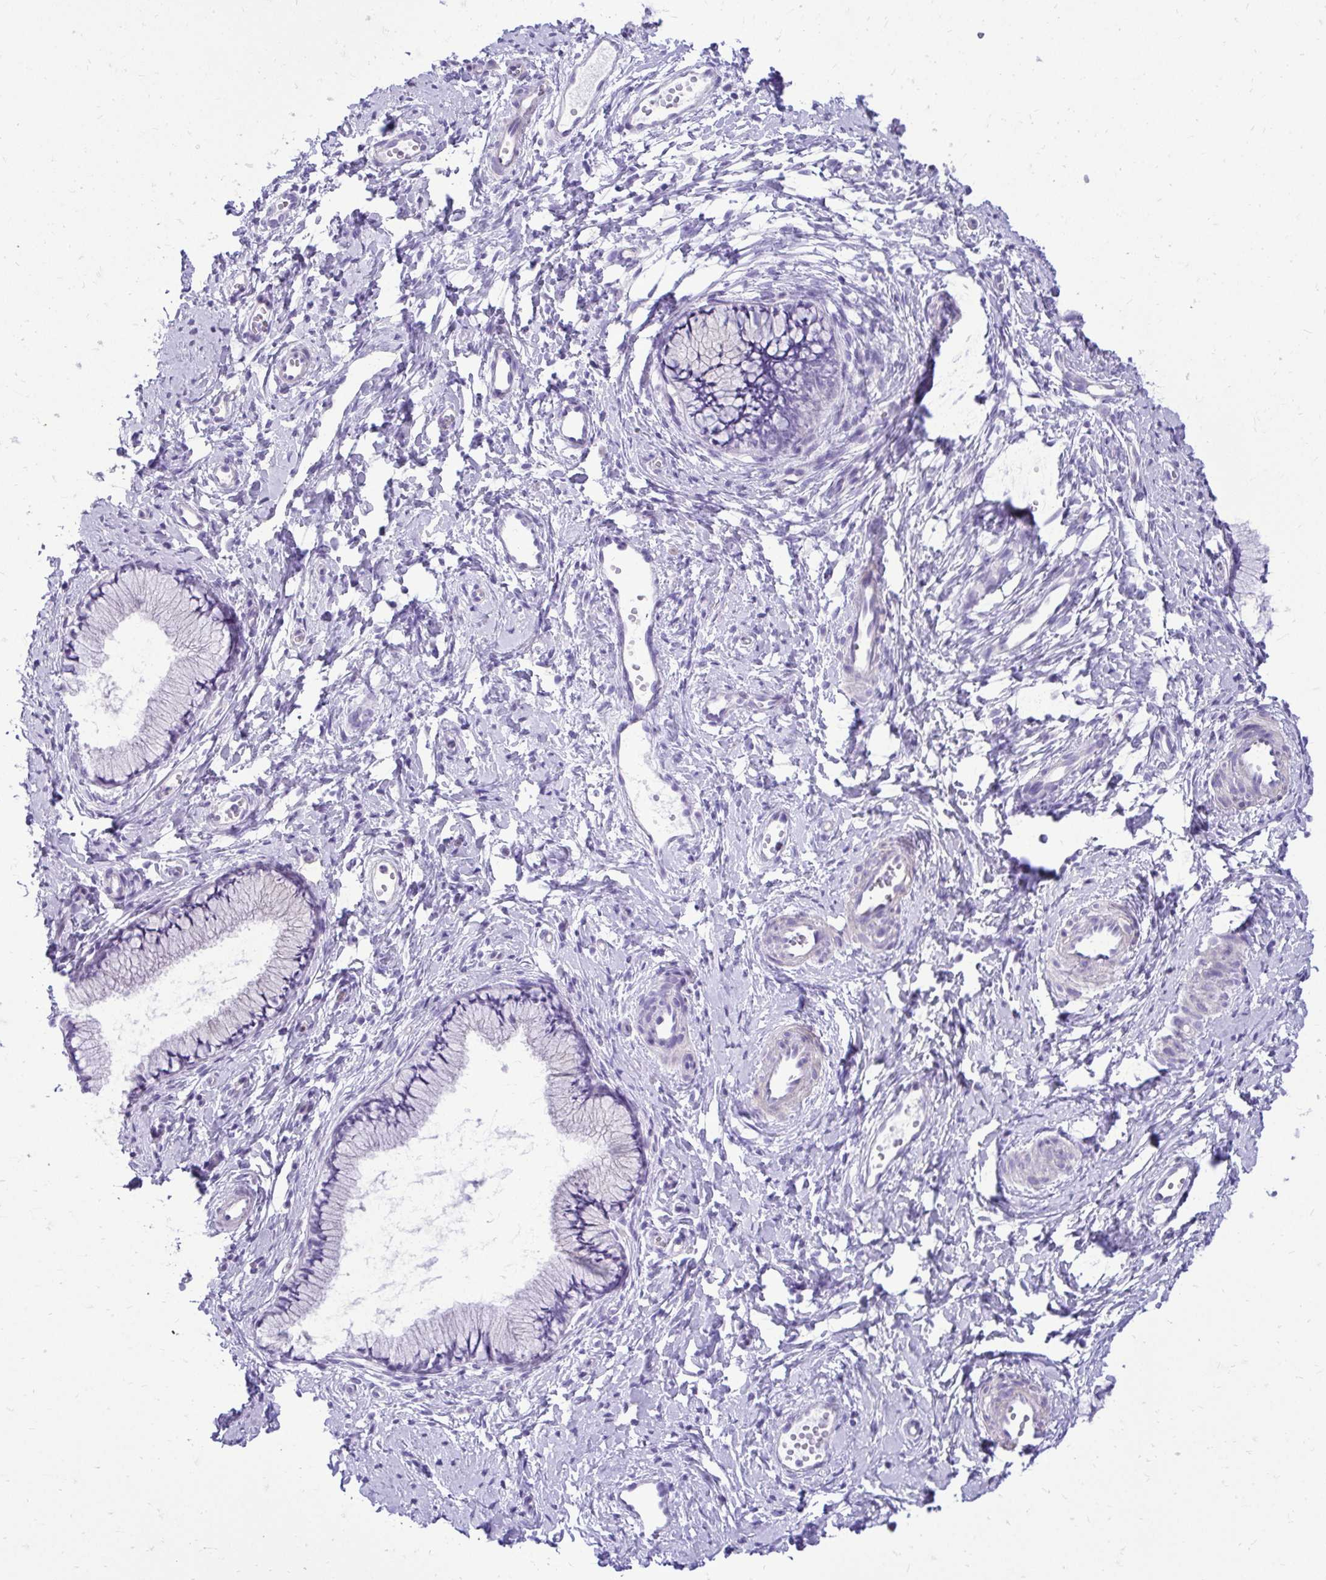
{"staining": {"intensity": "negative", "quantity": "none", "location": "none"}, "tissue": "cervix", "cell_type": "Glandular cells", "image_type": "normal", "snomed": [{"axis": "morphology", "description": "Normal tissue, NOS"}, {"axis": "topography", "description": "Cervix"}], "caption": "High magnification brightfield microscopy of benign cervix stained with DAB (brown) and counterstained with hematoxylin (blue): glandular cells show no significant staining. (Immunohistochemistry (ihc), brightfield microscopy, high magnification).", "gene": "PELI3", "patient": {"sex": "female", "age": 40}}